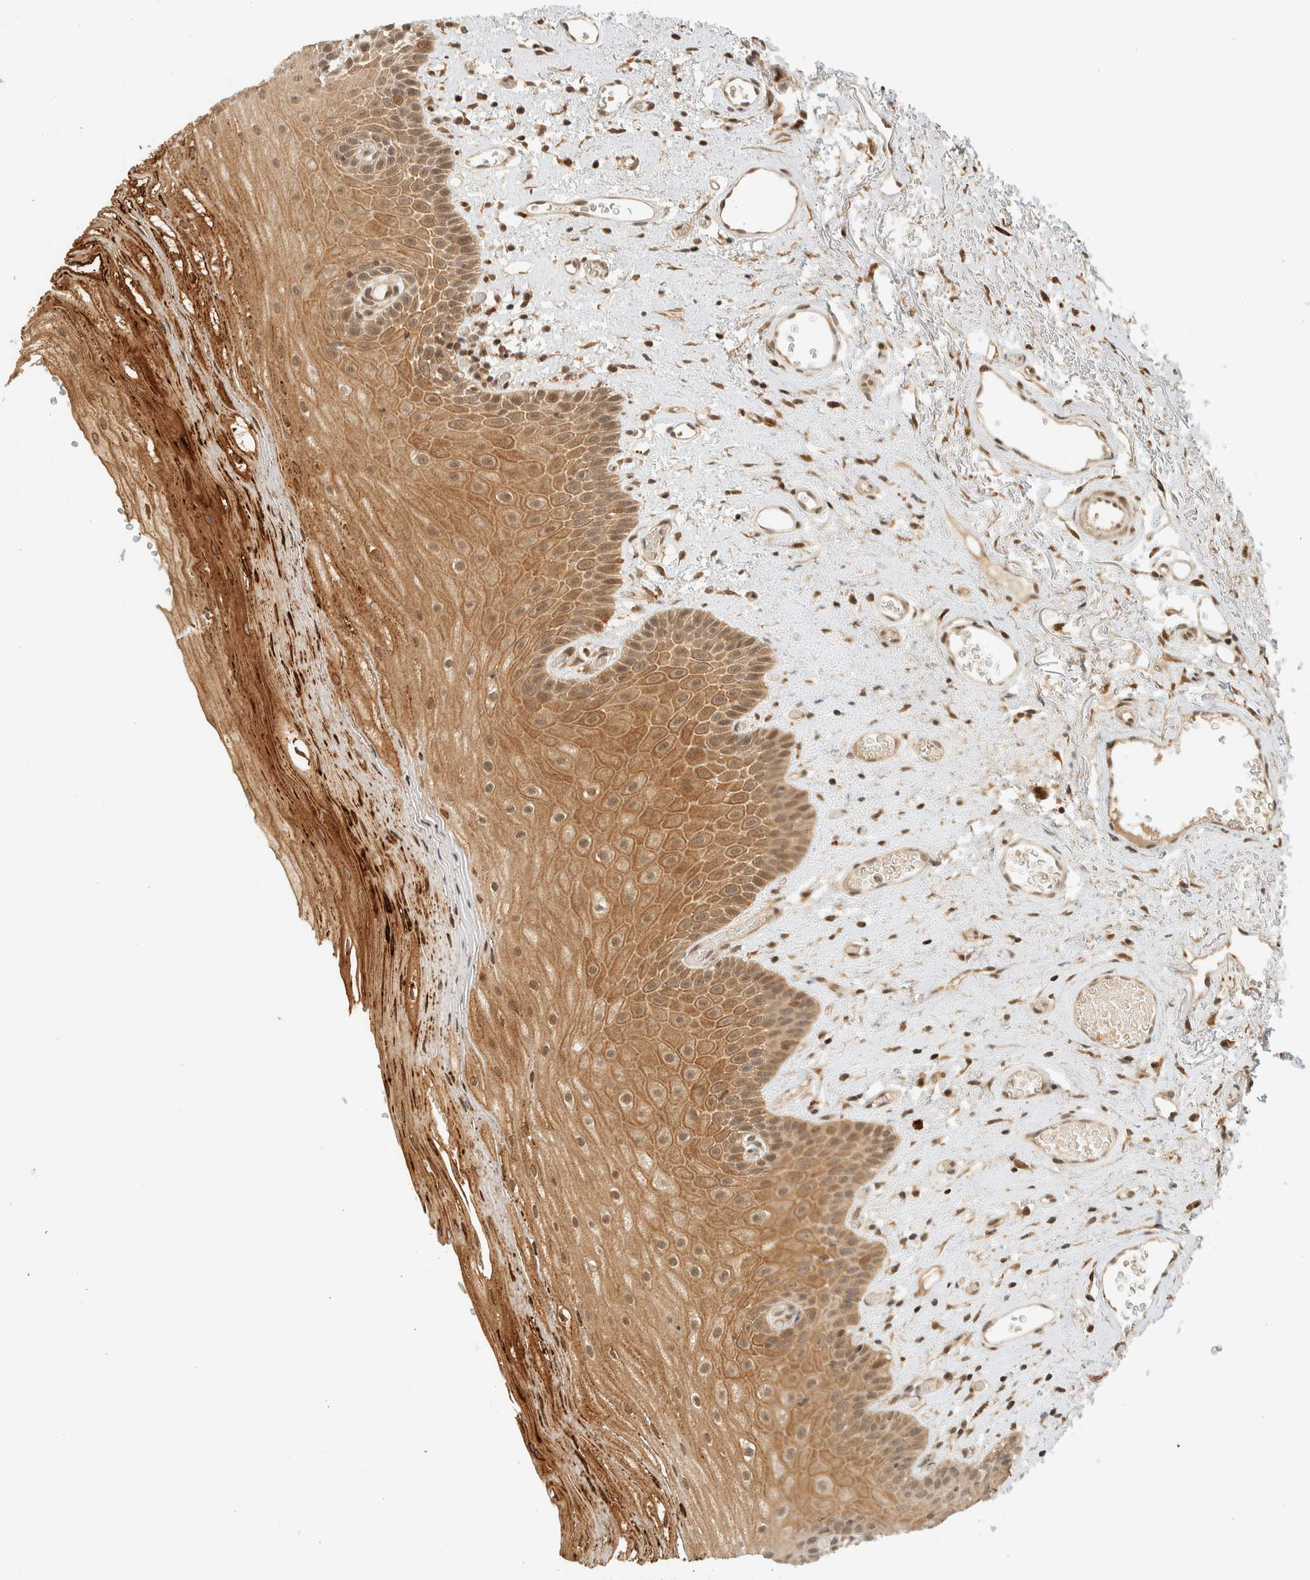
{"staining": {"intensity": "moderate", "quantity": ">75%", "location": "cytoplasmic/membranous"}, "tissue": "oral mucosa", "cell_type": "Squamous epithelial cells", "image_type": "normal", "snomed": [{"axis": "morphology", "description": "Normal tissue, NOS"}, {"axis": "topography", "description": "Oral tissue"}], "caption": "Brown immunohistochemical staining in benign oral mucosa demonstrates moderate cytoplasmic/membranous staining in about >75% of squamous epithelial cells.", "gene": "KIFAP3", "patient": {"sex": "male", "age": 52}}